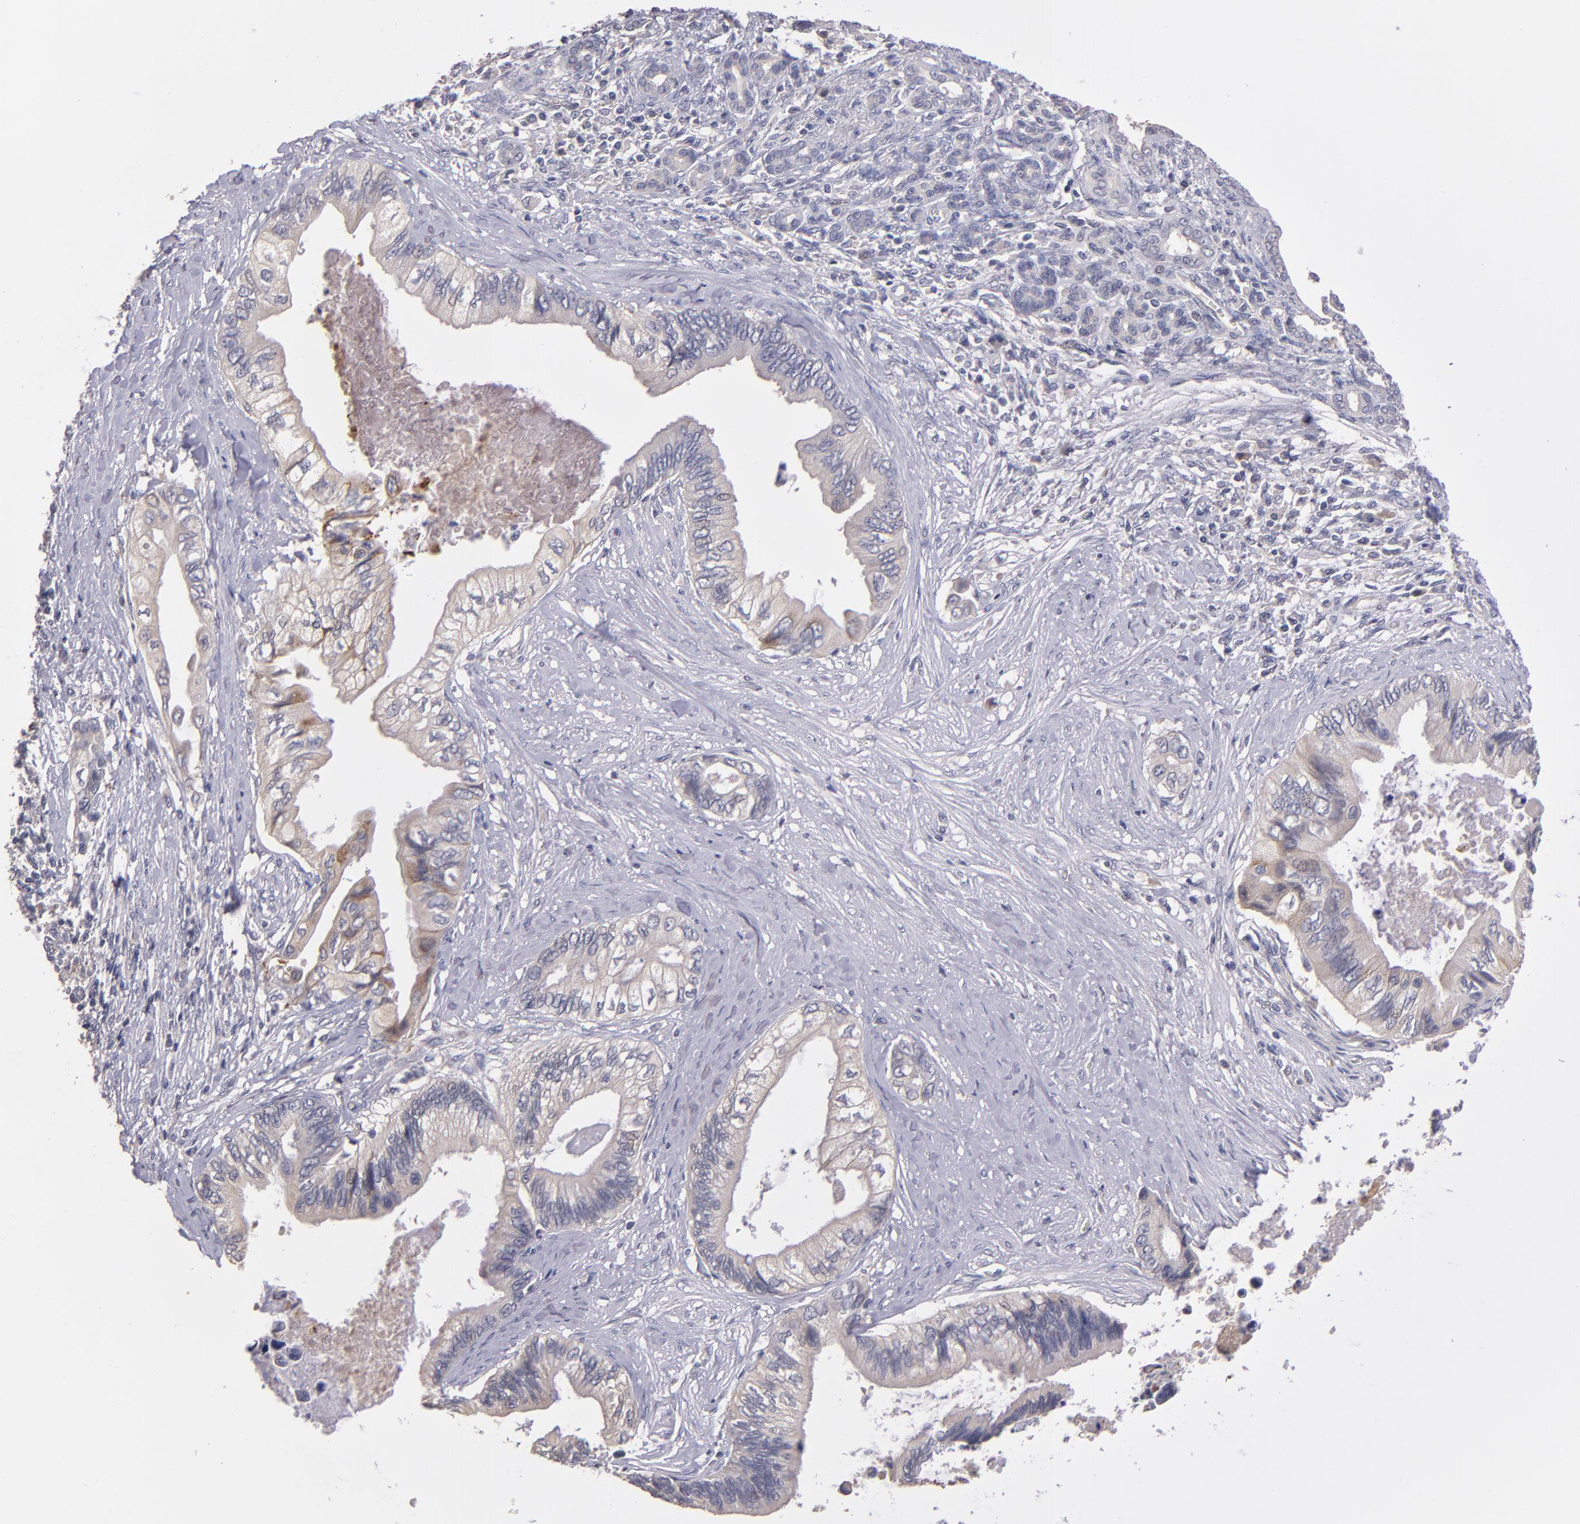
{"staining": {"intensity": "weak", "quantity": "25%-75%", "location": "cytoplasmic/membranous"}, "tissue": "pancreatic cancer", "cell_type": "Tumor cells", "image_type": "cancer", "snomed": [{"axis": "morphology", "description": "Adenocarcinoma, NOS"}, {"axis": "topography", "description": "Pancreas"}], "caption": "A low amount of weak cytoplasmic/membranous staining is seen in approximately 25%-75% of tumor cells in pancreatic cancer tissue.", "gene": "GNAZ", "patient": {"sex": "female", "age": 66}}